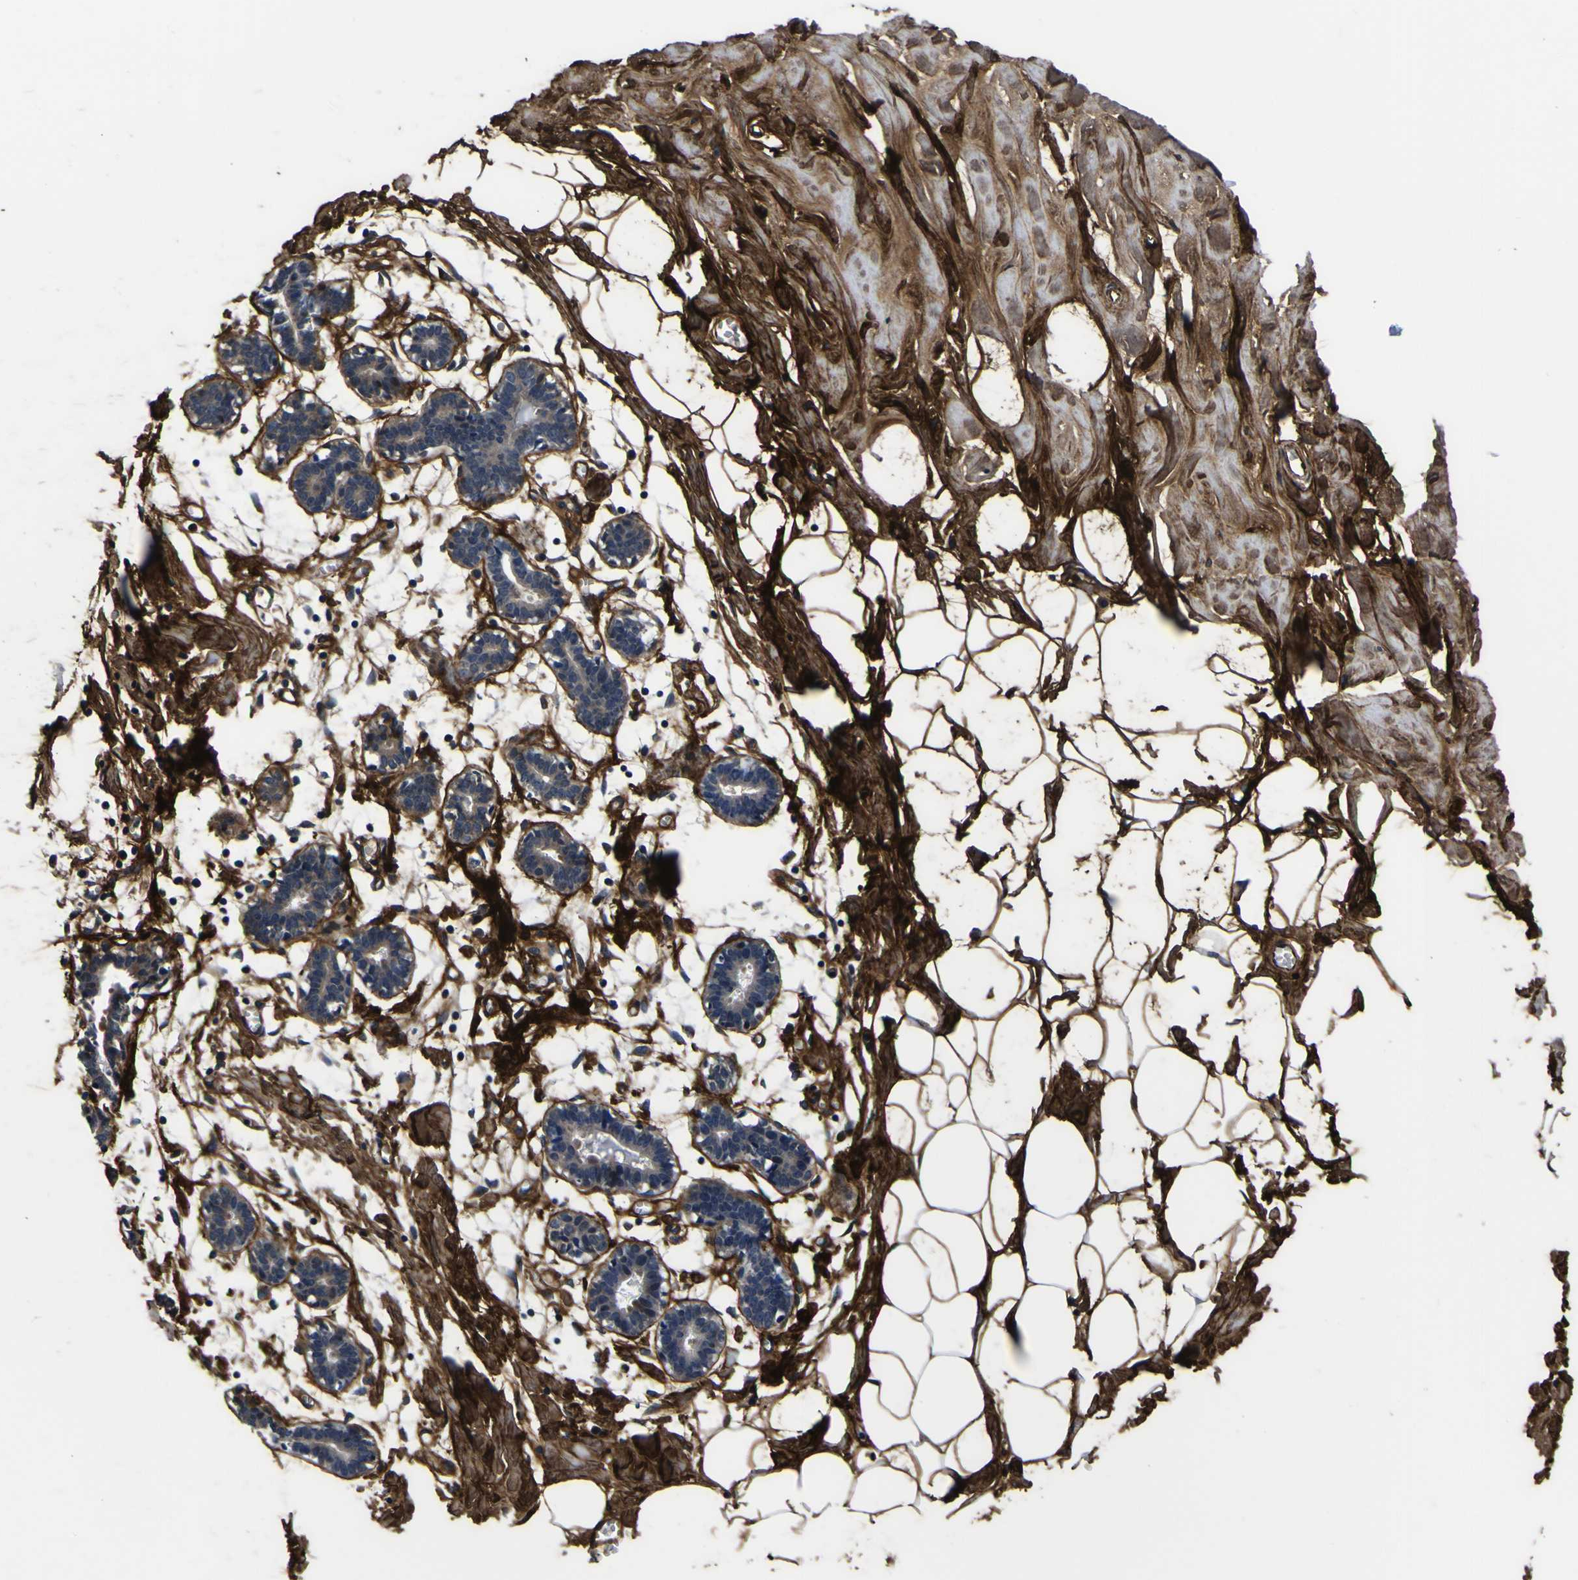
{"staining": {"intensity": "strong", "quantity": "25%-75%", "location": "cytoplasmic/membranous"}, "tissue": "breast", "cell_type": "Adipocytes", "image_type": "normal", "snomed": [{"axis": "morphology", "description": "Normal tissue, NOS"}, {"axis": "topography", "description": "Breast"}], "caption": "Breast stained with immunohistochemistry (IHC) demonstrates strong cytoplasmic/membranous positivity in about 25%-75% of adipocytes.", "gene": "POSTN", "patient": {"sex": "female", "age": 27}}